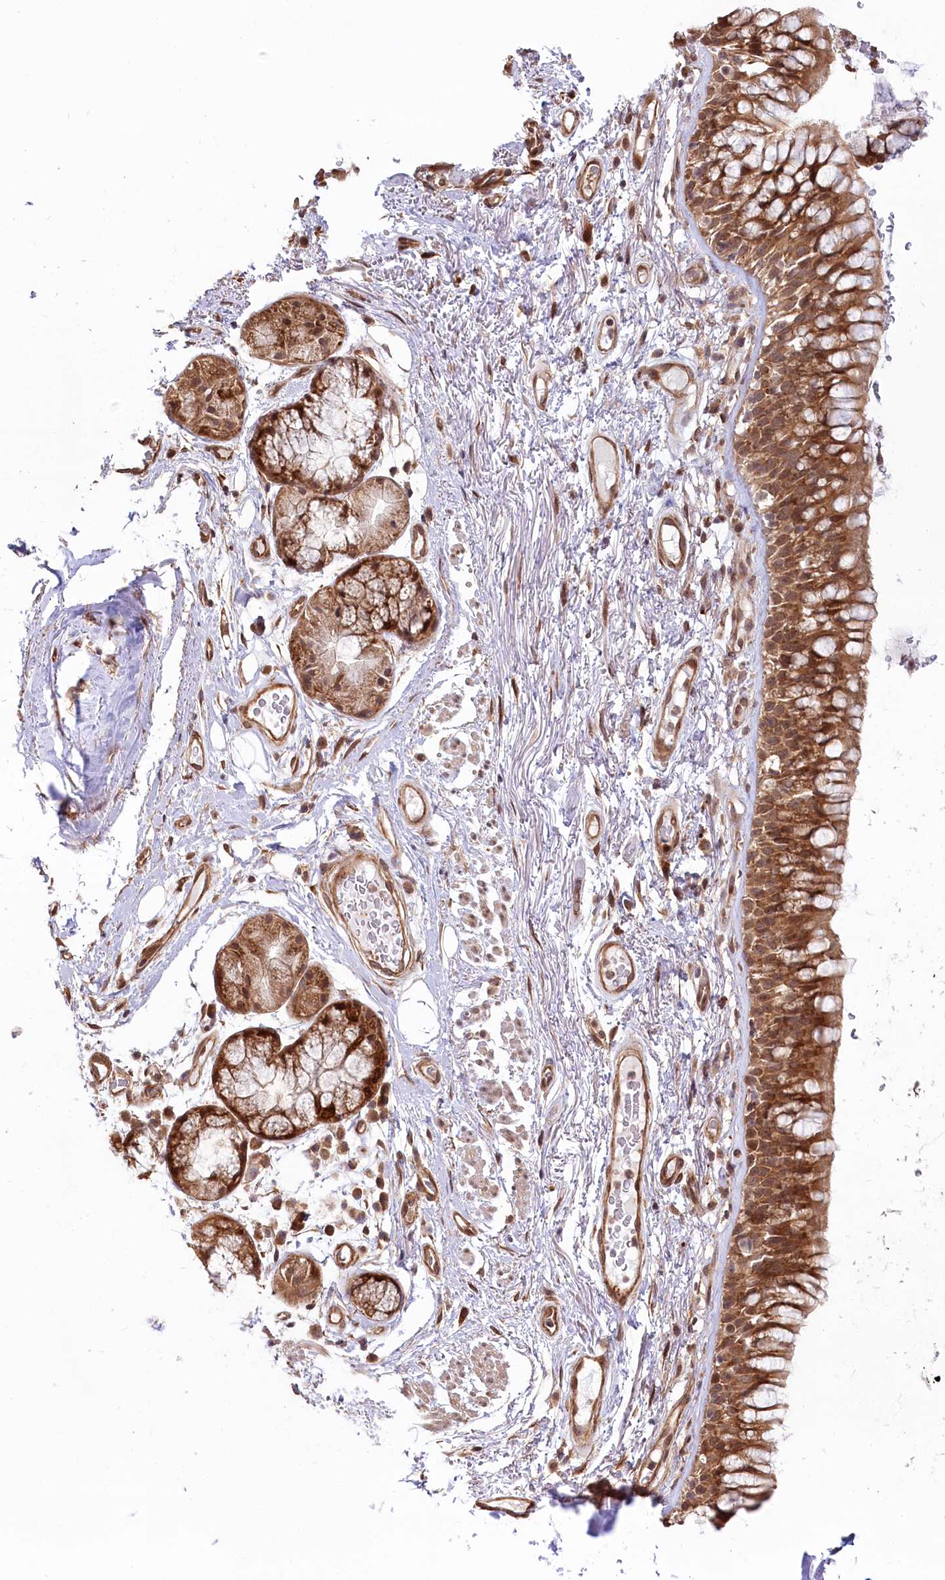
{"staining": {"intensity": "moderate", "quantity": ">75%", "location": "cytoplasmic/membranous"}, "tissue": "bronchus", "cell_type": "Respiratory epithelial cells", "image_type": "normal", "snomed": [{"axis": "morphology", "description": "Normal tissue, NOS"}, {"axis": "topography", "description": "Cartilage tissue"}, {"axis": "topography", "description": "Bronchus"}], "caption": "Immunohistochemistry (IHC) of normal bronchus exhibits medium levels of moderate cytoplasmic/membranous positivity in approximately >75% of respiratory epithelial cells. (Stains: DAB (3,3'-diaminobenzidine) in brown, nuclei in blue, Microscopy: brightfield microscopy at high magnification).", "gene": "CEP70", "patient": {"sex": "female", "age": 73}}